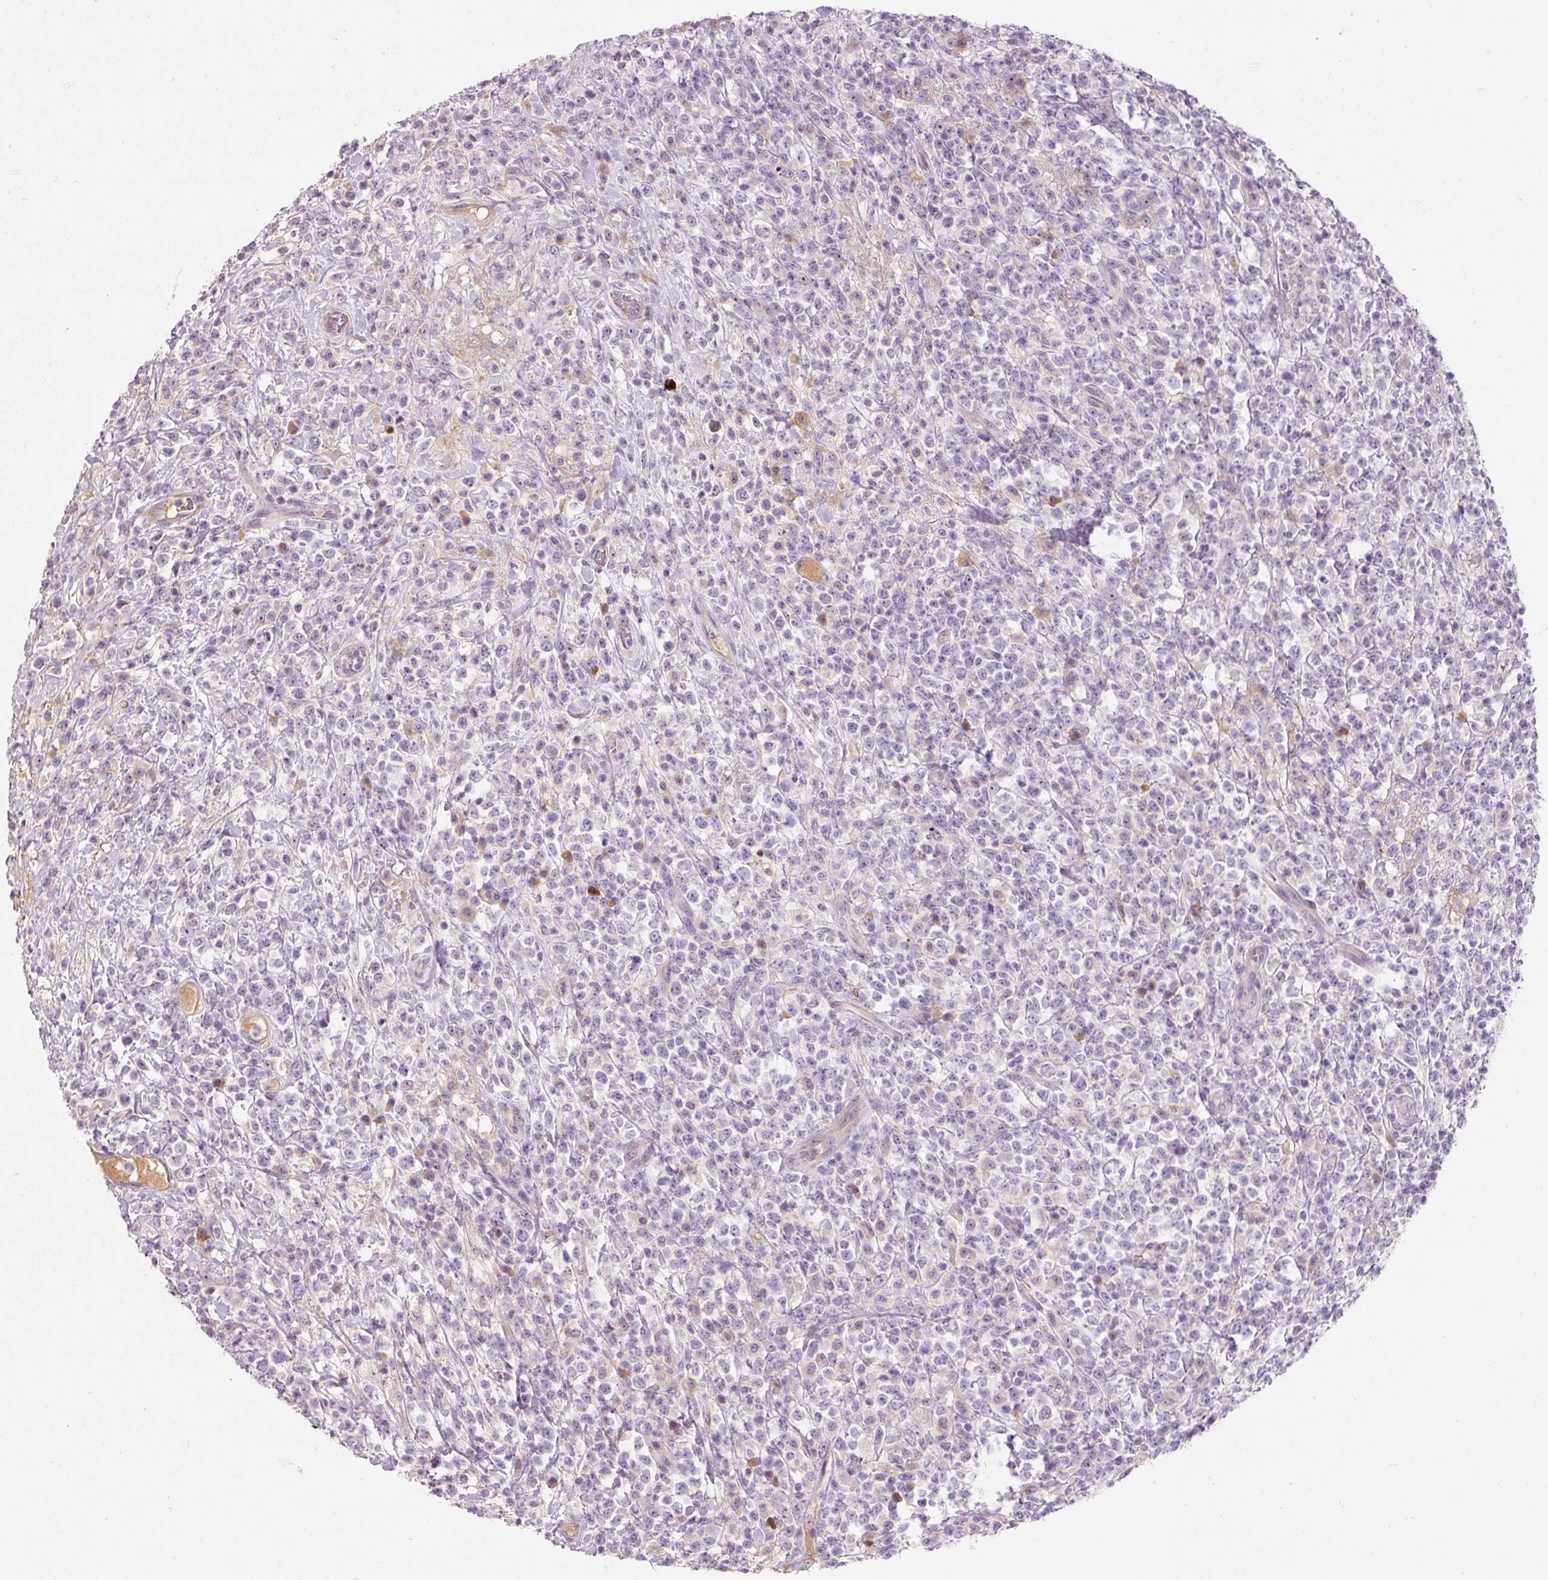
{"staining": {"intensity": "negative", "quantity": "none", "location": "none"}, "tissue": "lymphoma", "cell_type": "Tumor cells", "image_type": "cancer", "snomed": [{"axis": "morphology", "description": "Malignant lymphoma, non-Hodgkin's type, High grade"}, {"axis": "topography", "description": "Colon"}], "caption": "A histopathology image of lymphoma stained for a protein displays no brown staining in tumor cells. Brightfield microscopy of immunohistochemistry (IHC) stained with DAB (3,3'-diaminobenzidine) (brown) and hematoxylin (blue), captured at high magnification.", "gene": "TMEM37", "patient": {"sex": "female", "age": 53}}